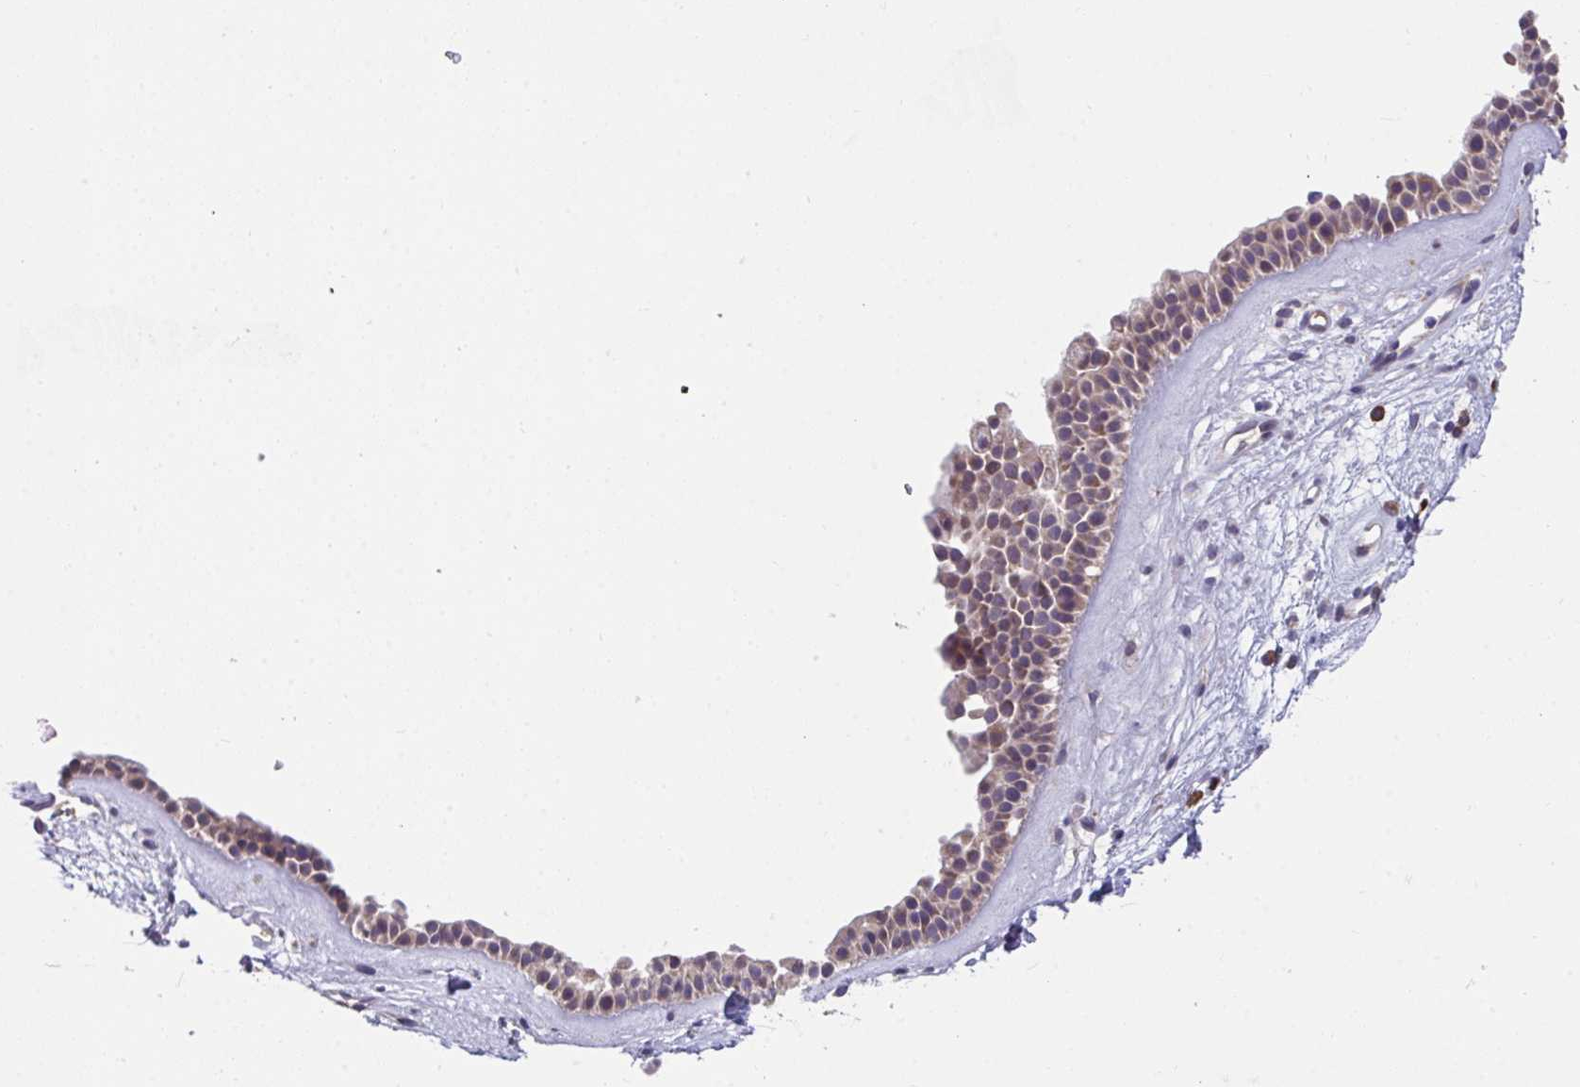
{"staining": {"intensity": "weak", "quantity": ">75%", "location": "cytoplasmic/membranous"}, "tissue": "nasopharynx", "cell_type": "Respiratory epithelial cells", "image_type": "normal", "snomed": [{"axis": "morphology", "description": "Normal tissue, NOS"}, {"axis": "topography", "description": "Nasopharynx"}], "caption": "Immunohistochemical staining of benign nasopharynx demonstrates >75% levels of weak cytoplasmic/membranous protein expression in approximately >75% of respiratory epithelial cells. The staining was performed using DAB to visualize the protein expression in brown, while the nuclei were stained in blue with hematoxylin (Magnification: 20x).", "gene": "SUSD4", "patient": {"sex": "male", "age": 56}}